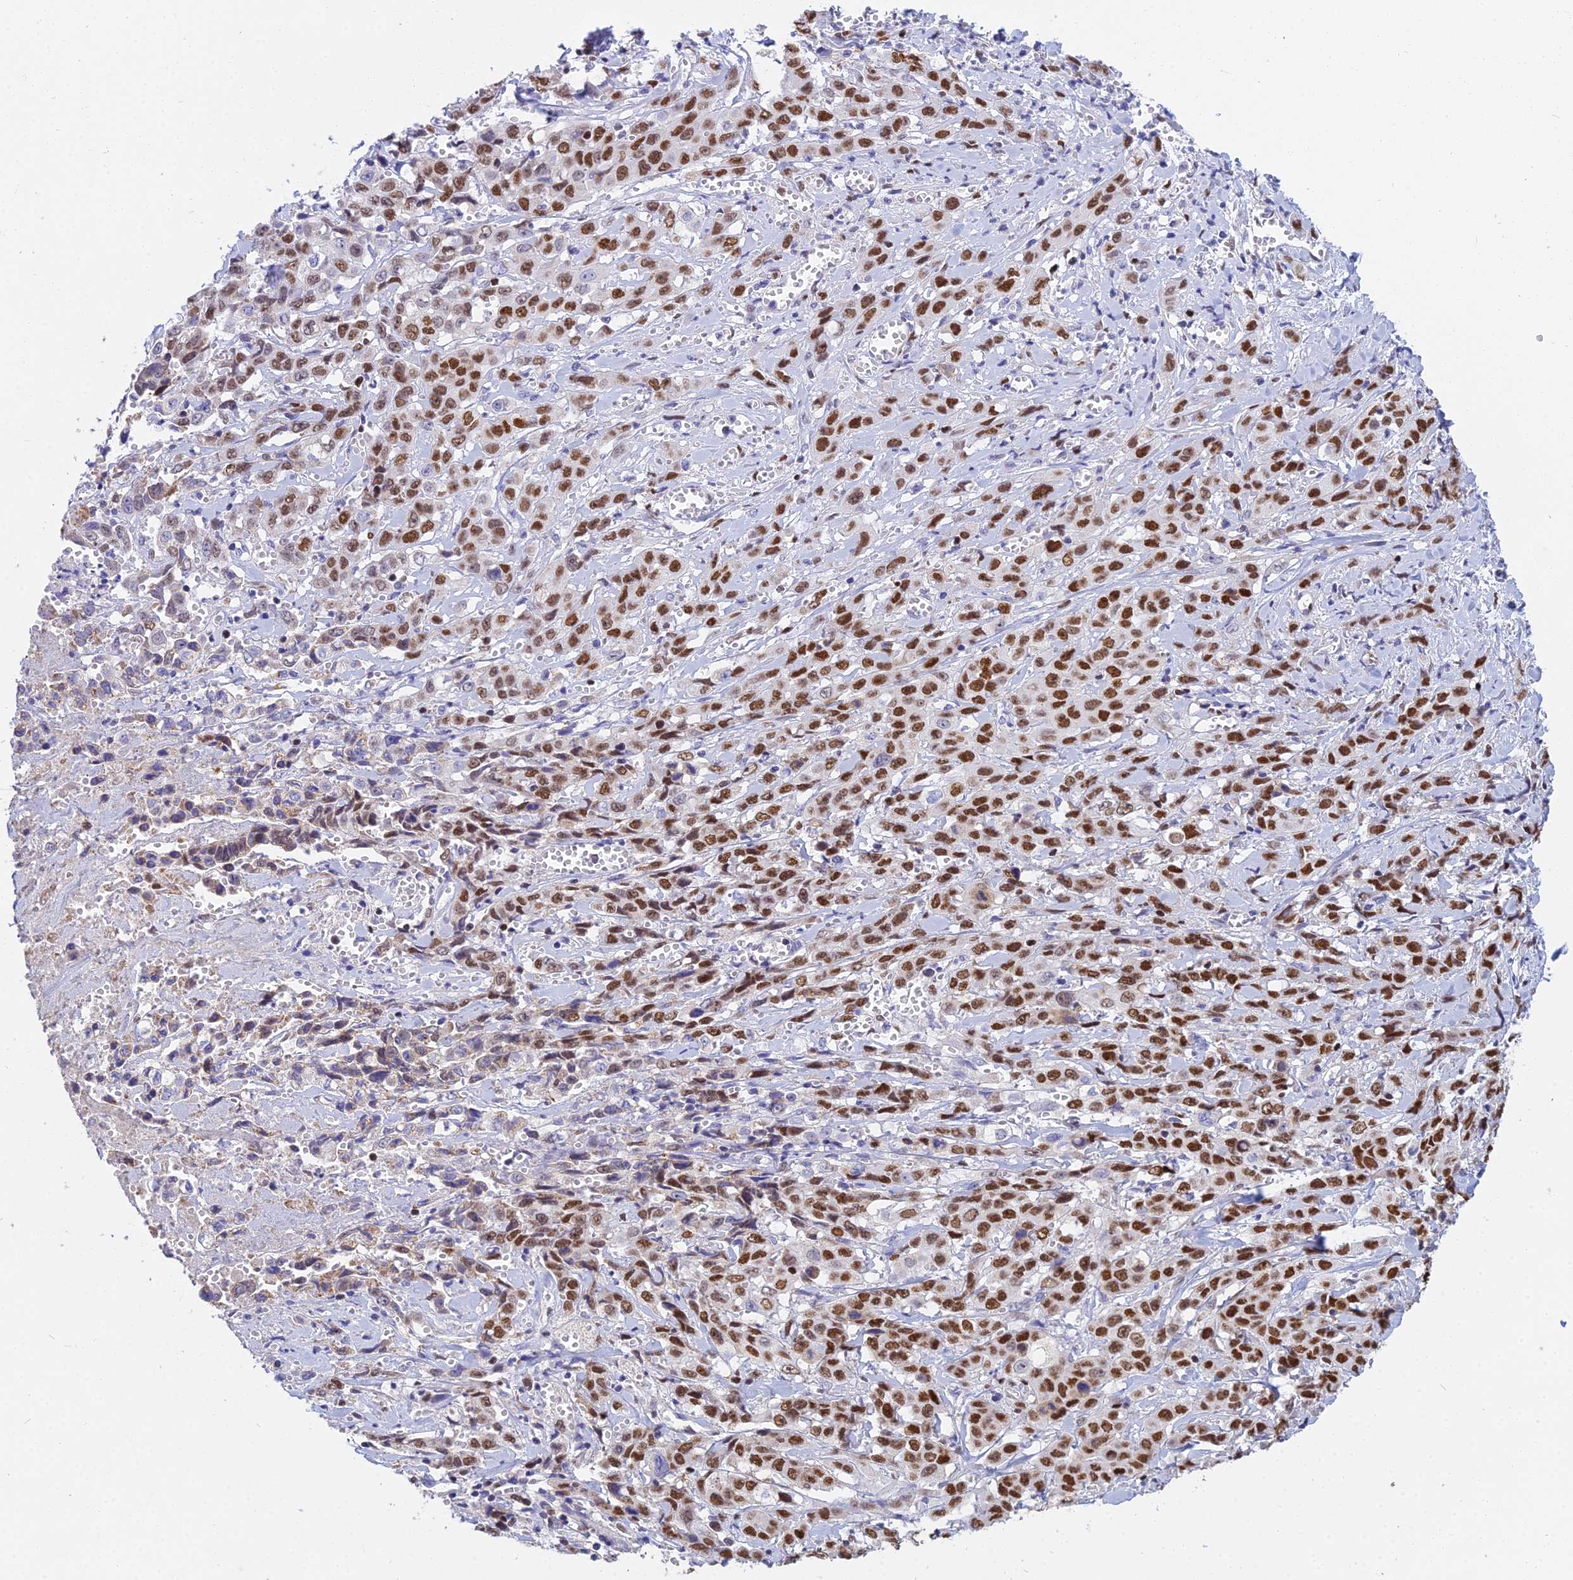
{"staining": {"intensity": "strong", "quantity": "25%-75%", "location": "nuclear"}, "tissue": "stomach cancer", "cell_type": "Tumor cells", "image_type": "cancer", "snomed": [{"axis": "morphology", "description": "Adenocarcinoma, NOS"}, {"axis": "topography", "description": "Stomach, upper"}], "caption": "Approximately 25%-75% of tumor cells in stomach cancer reveal strong nuclear protein positivity as visualized by brown immunohistochemical staining.", "gene": "MCM2", "patient": {"sex": "male", "age": 62}}